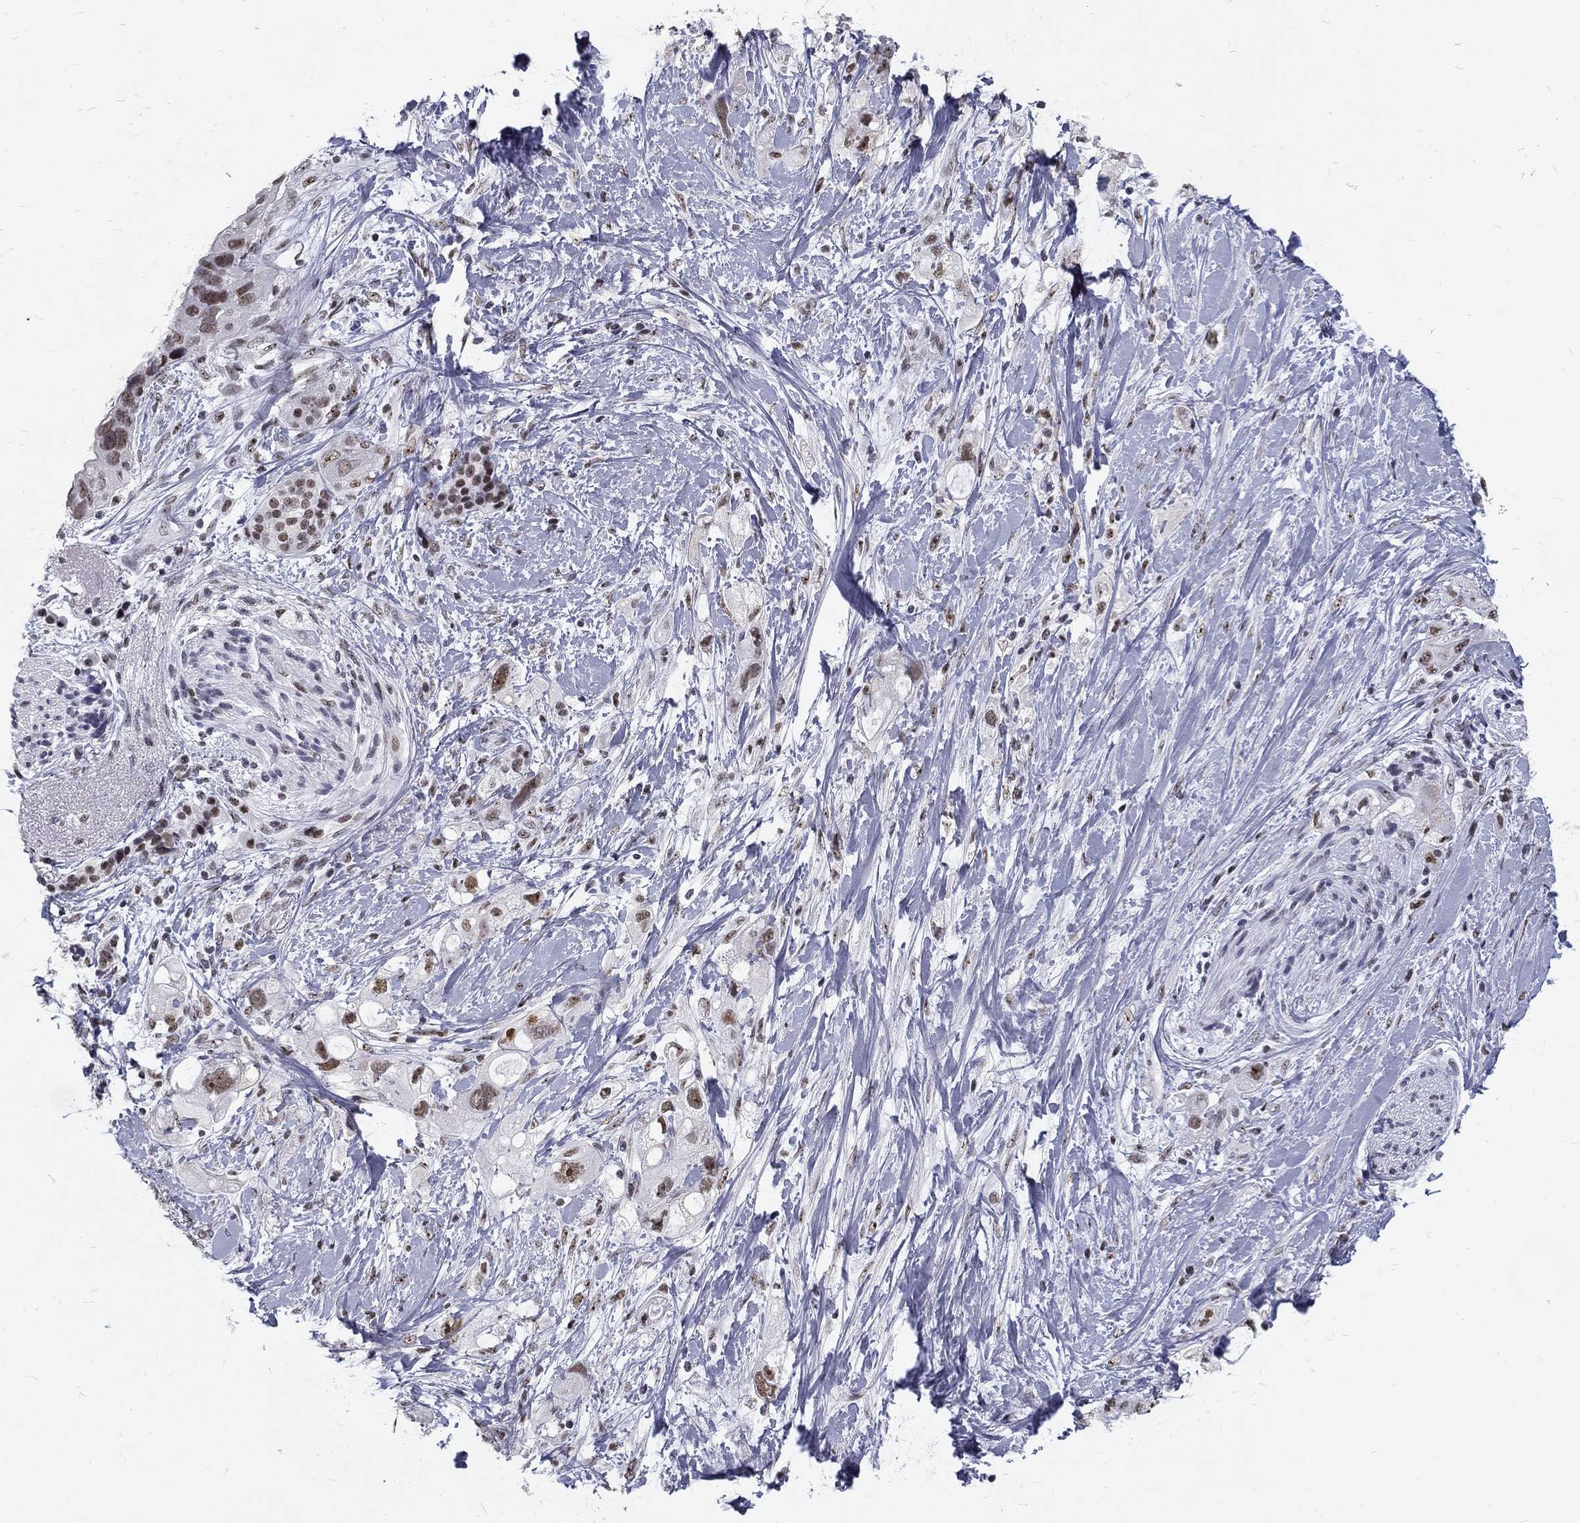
{"staining": {"intensity": "moderate", "quantity": "25%-75%", "location": "nuclear"}, "tissue": "pancreatic cancer", "cell_type": "Tumor cells", "image_type": "cancer", "snomed": [{"axis": "morphology", "description": "Adenocarcinoma, NOS"}, {"axis": "topography", "description": "Pancreas"}], "caption": "A brown stain labels moderate nuclear expression of a protein in human pancreatic cancer tumor cells.", "gene": "SNORC", "patient": {"sex": "female", "age": 56}}